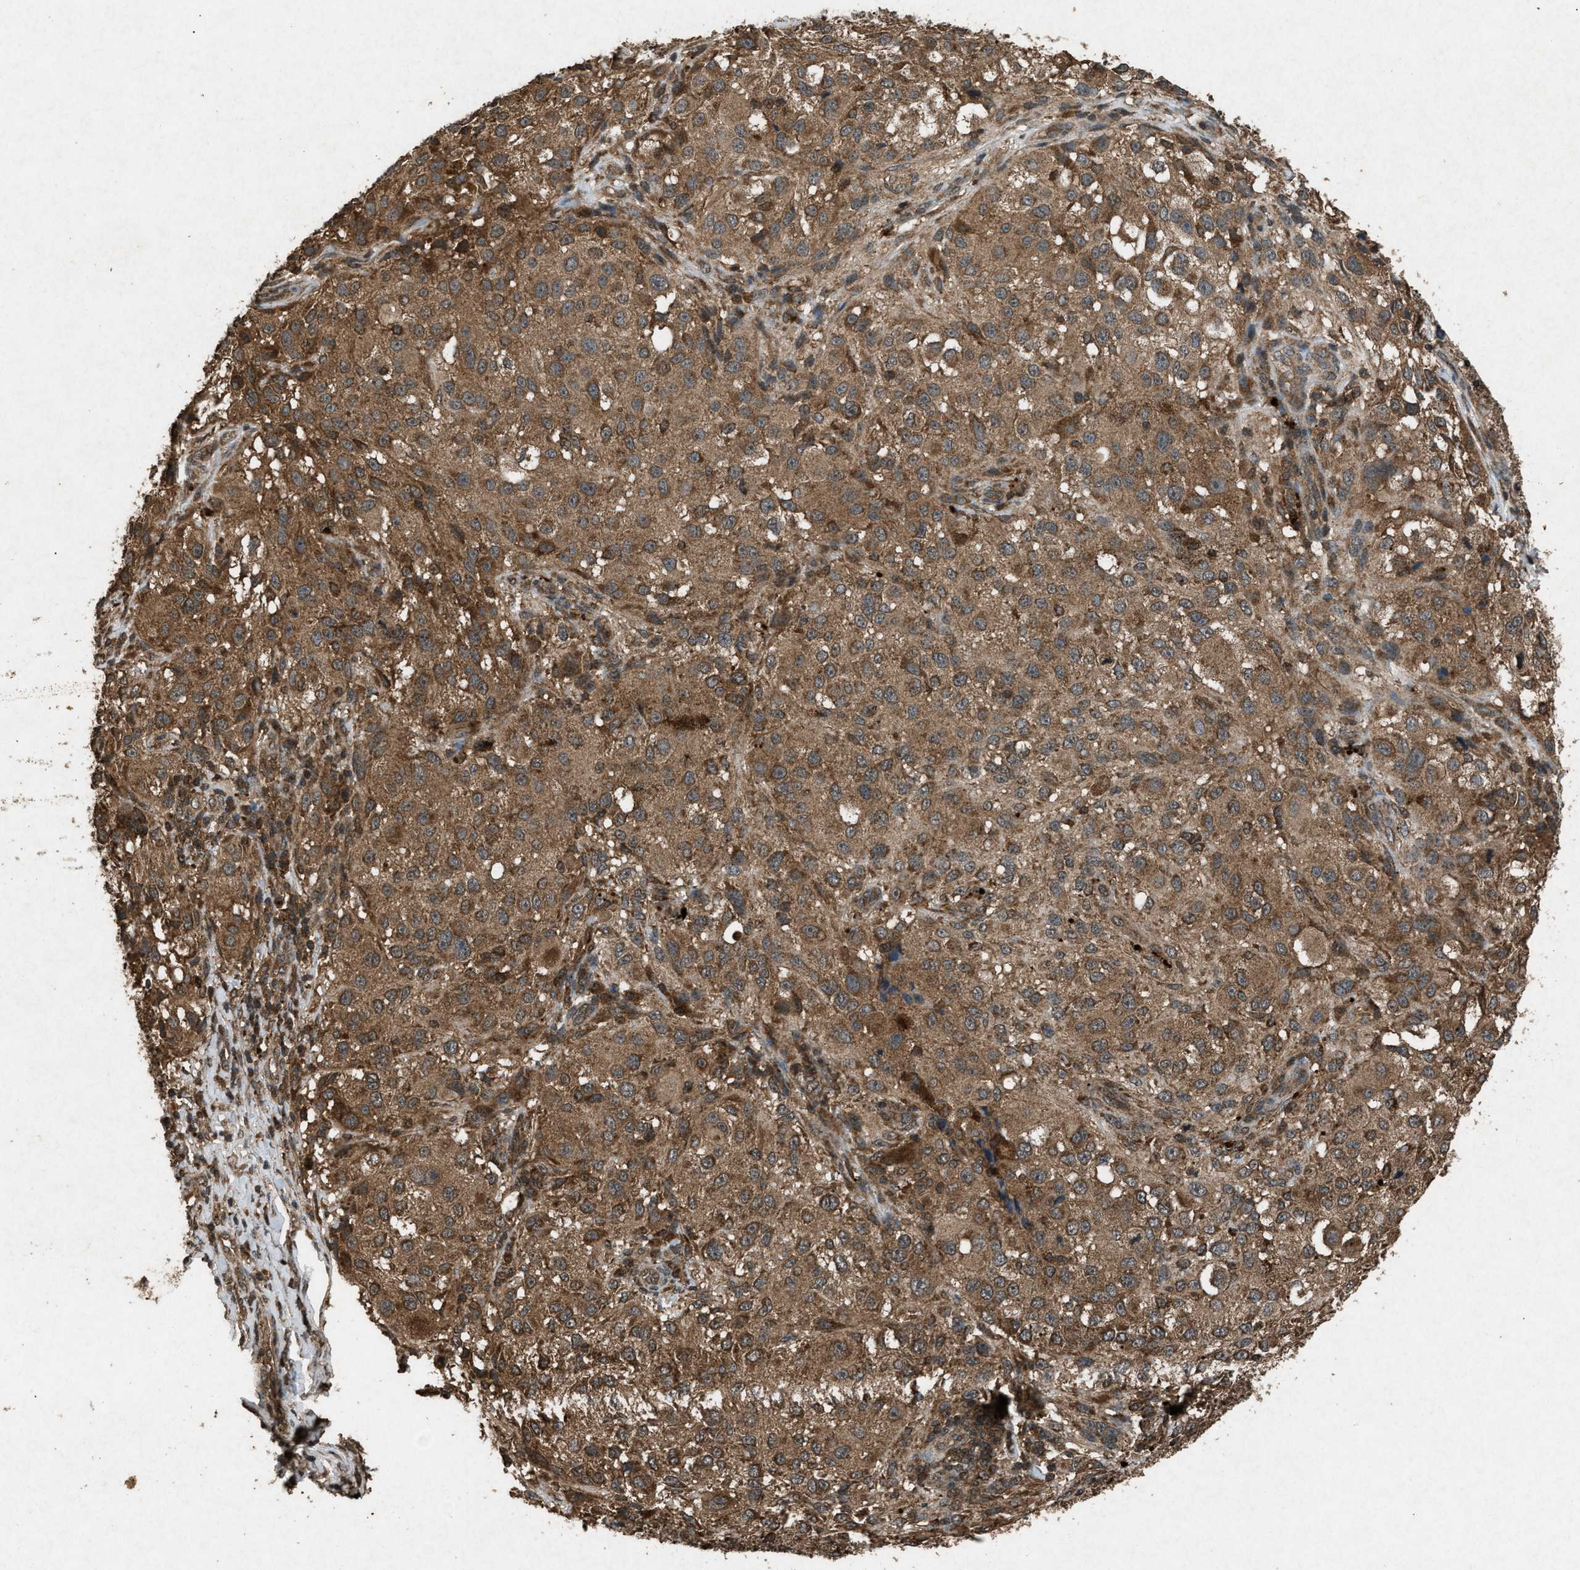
{"staining": {"intensity": "moderate", "quantity": ">75%", "location": "cytoplasmic/membranous"}, "tissue": "melanoma", "cell_type": "Tumor cells", "image_type": "cancer", "snomed": [{"axis": "morphology", "description": "Necrosis, NOS"}, {"axis": "morphology", "description": "Malignant melanoma, NOS"}, {"axis": "topography", "description": "Skin"}], "caption": "Moderate cytoplasmic/membranous staining is identified in about >75% of tumor cells in melanoma. The protein is stained brown, and the nuclei are stained in blue (DAB IHC with brightfield microscopy, high magnification).", "gene": "OAS1", "patient": {"sex": "female", "age": 87}}